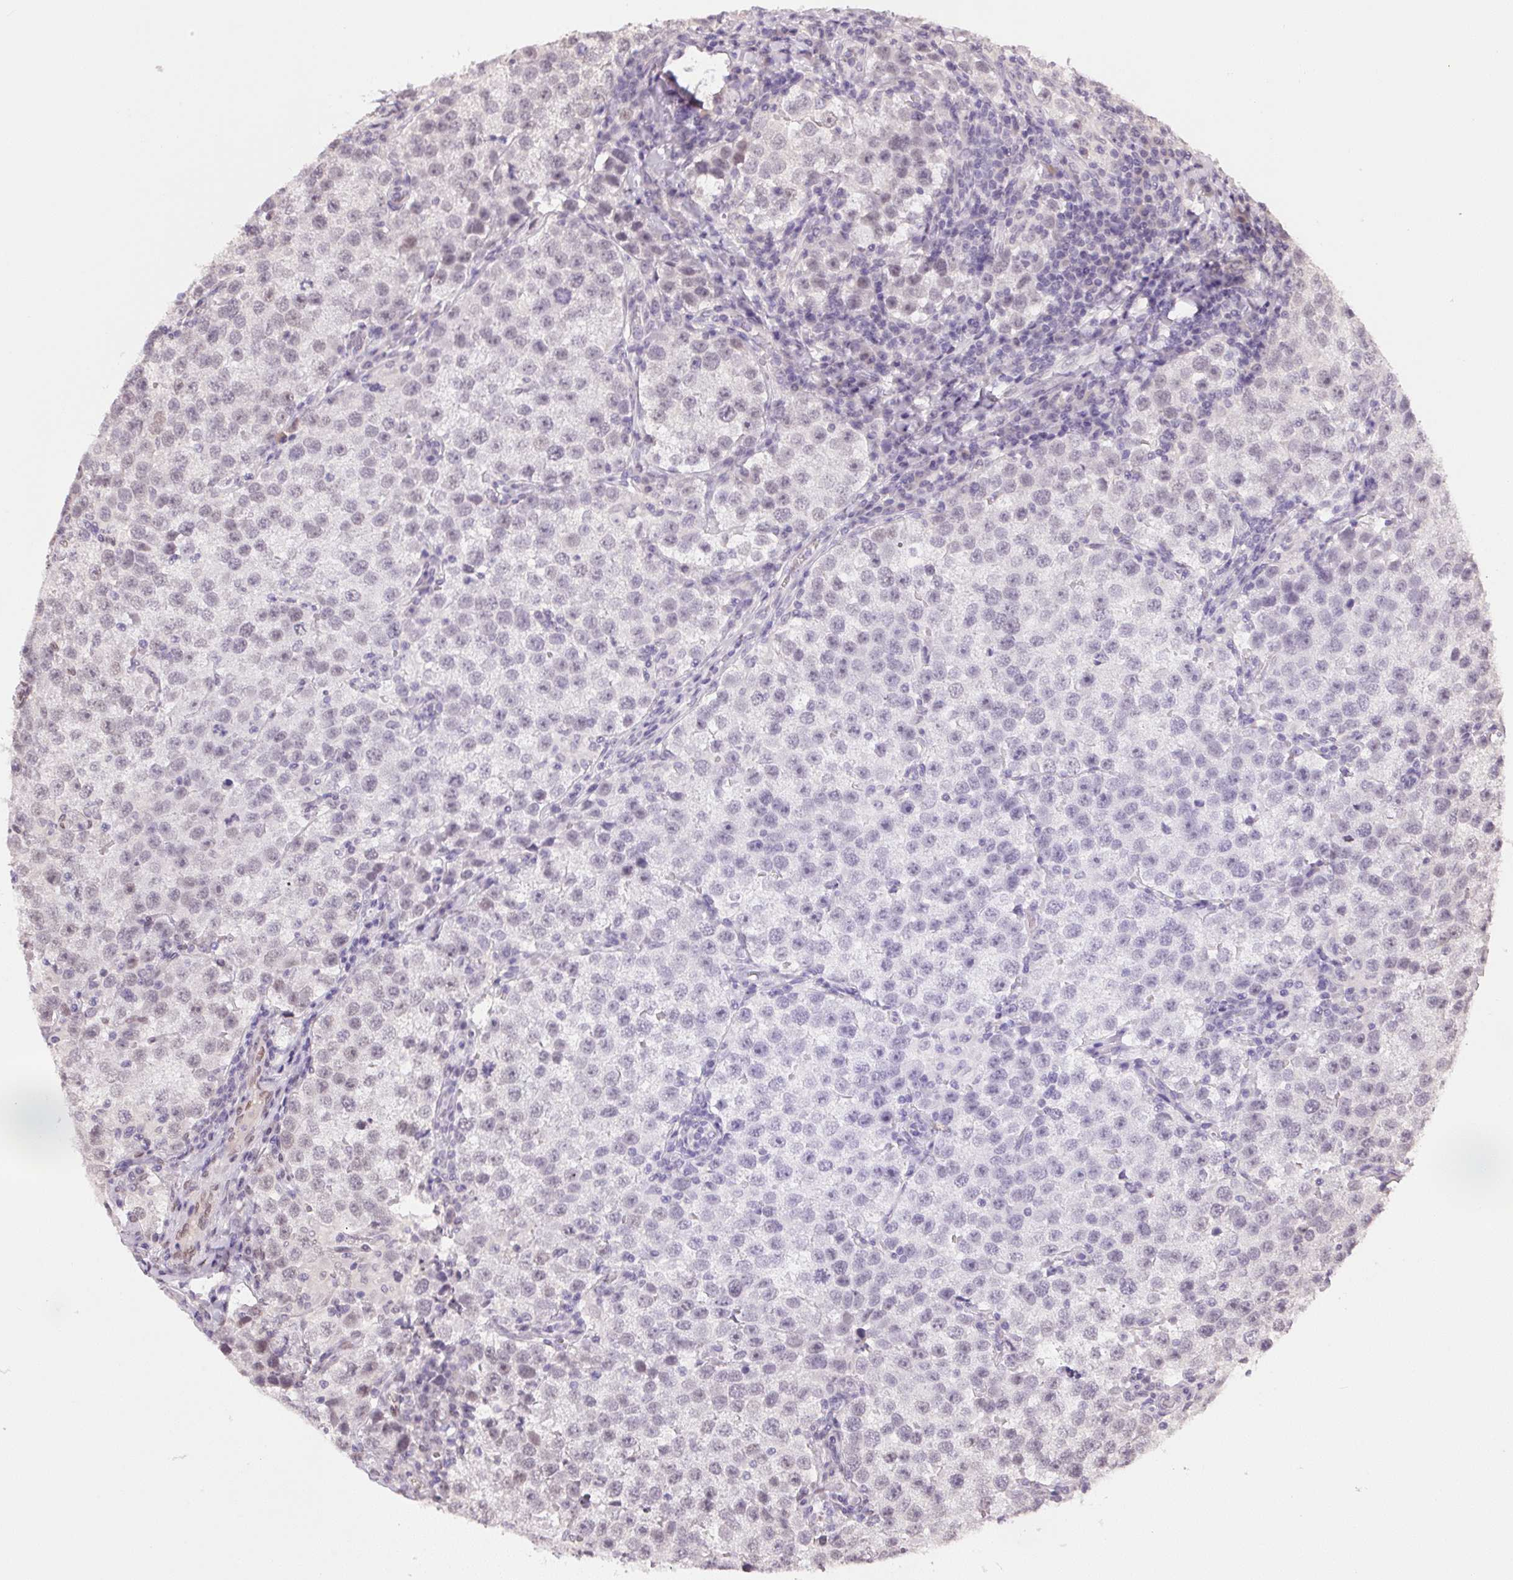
{"staining": {"intensity": "negative", "quantity": "none", "location": "none"}, "tissue": "testis cancer", "cell_type": "Tumor cells", "image_type": "cancer", "snomed": [{"axis": "morphology", "description": "Seminoma, NOS"}, {"axis": "topography", "description": "Testis"}], "caption": "Image shows no significant protein expression in tumor cells of testis cancer (seminoma). The staining was performed using DAB (3,3'-diaminobenzidine) to visualize the protein expression in brown, while the nuclei were stained in blue with hematoxylin (Magnification: 20x).", "gene": "TMEM175", "patient": {"sex": "male", "age": 37}}